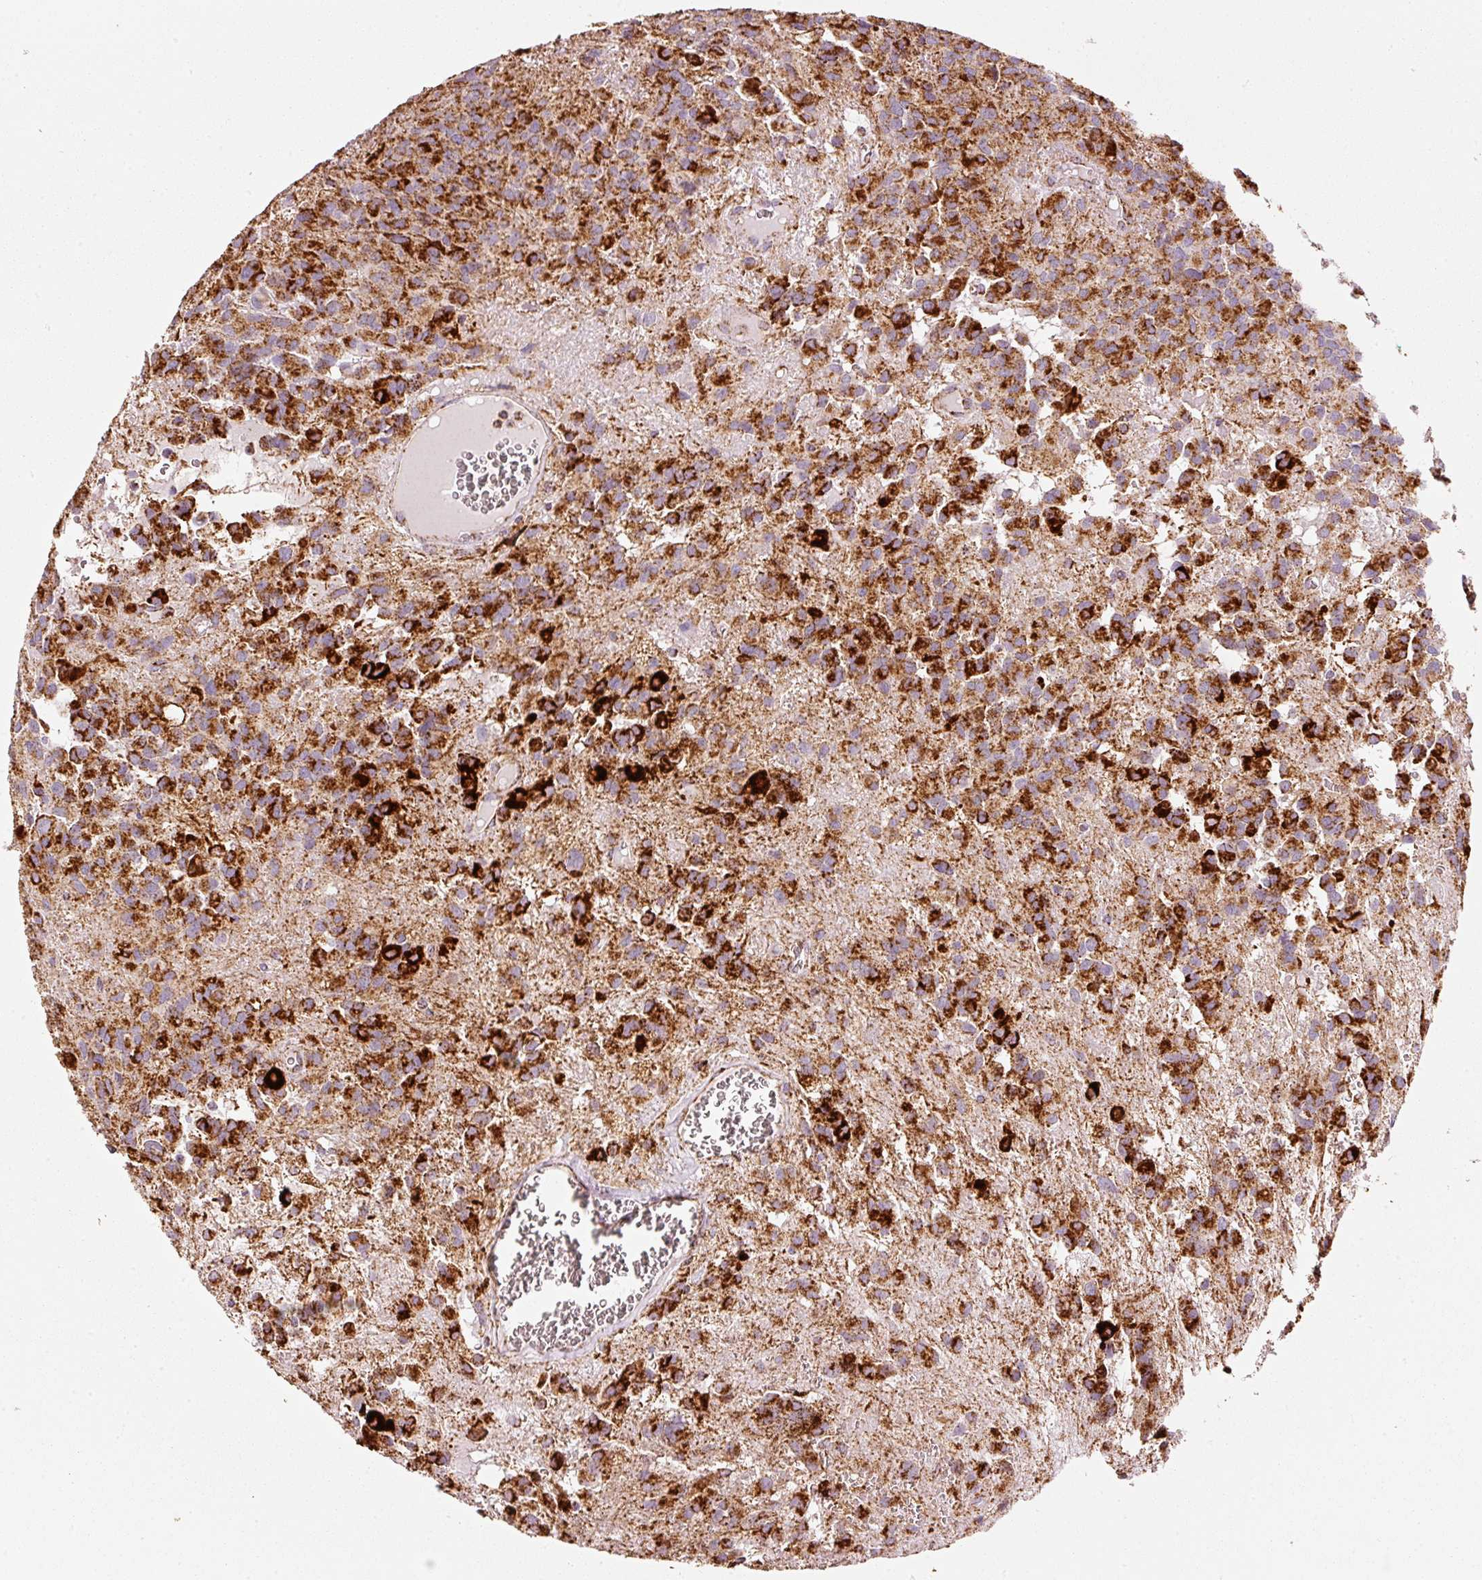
{"staining": {"intensity": "strong", "quantity": ">75%", "location": "cytoplasmic/membranous"}, "tissue": "glioma", "cell_type": "Tumor cells", "image_type": "cancer", "snomed": [{"axis": "morphology", "description": "Glioma, malignant, Low grade"}, {"axis": "topography", "description": "Brain"}], "caption": "DAB (3,3'-diaminobenzidine) immunohistochemical staining of human glioma demonstrates strong cytoplasmic/membranous protein staining in approximately >75% of tumor cells.", "gene": "UQCRC1", "patient": {"sex": "male", "age": 56}}